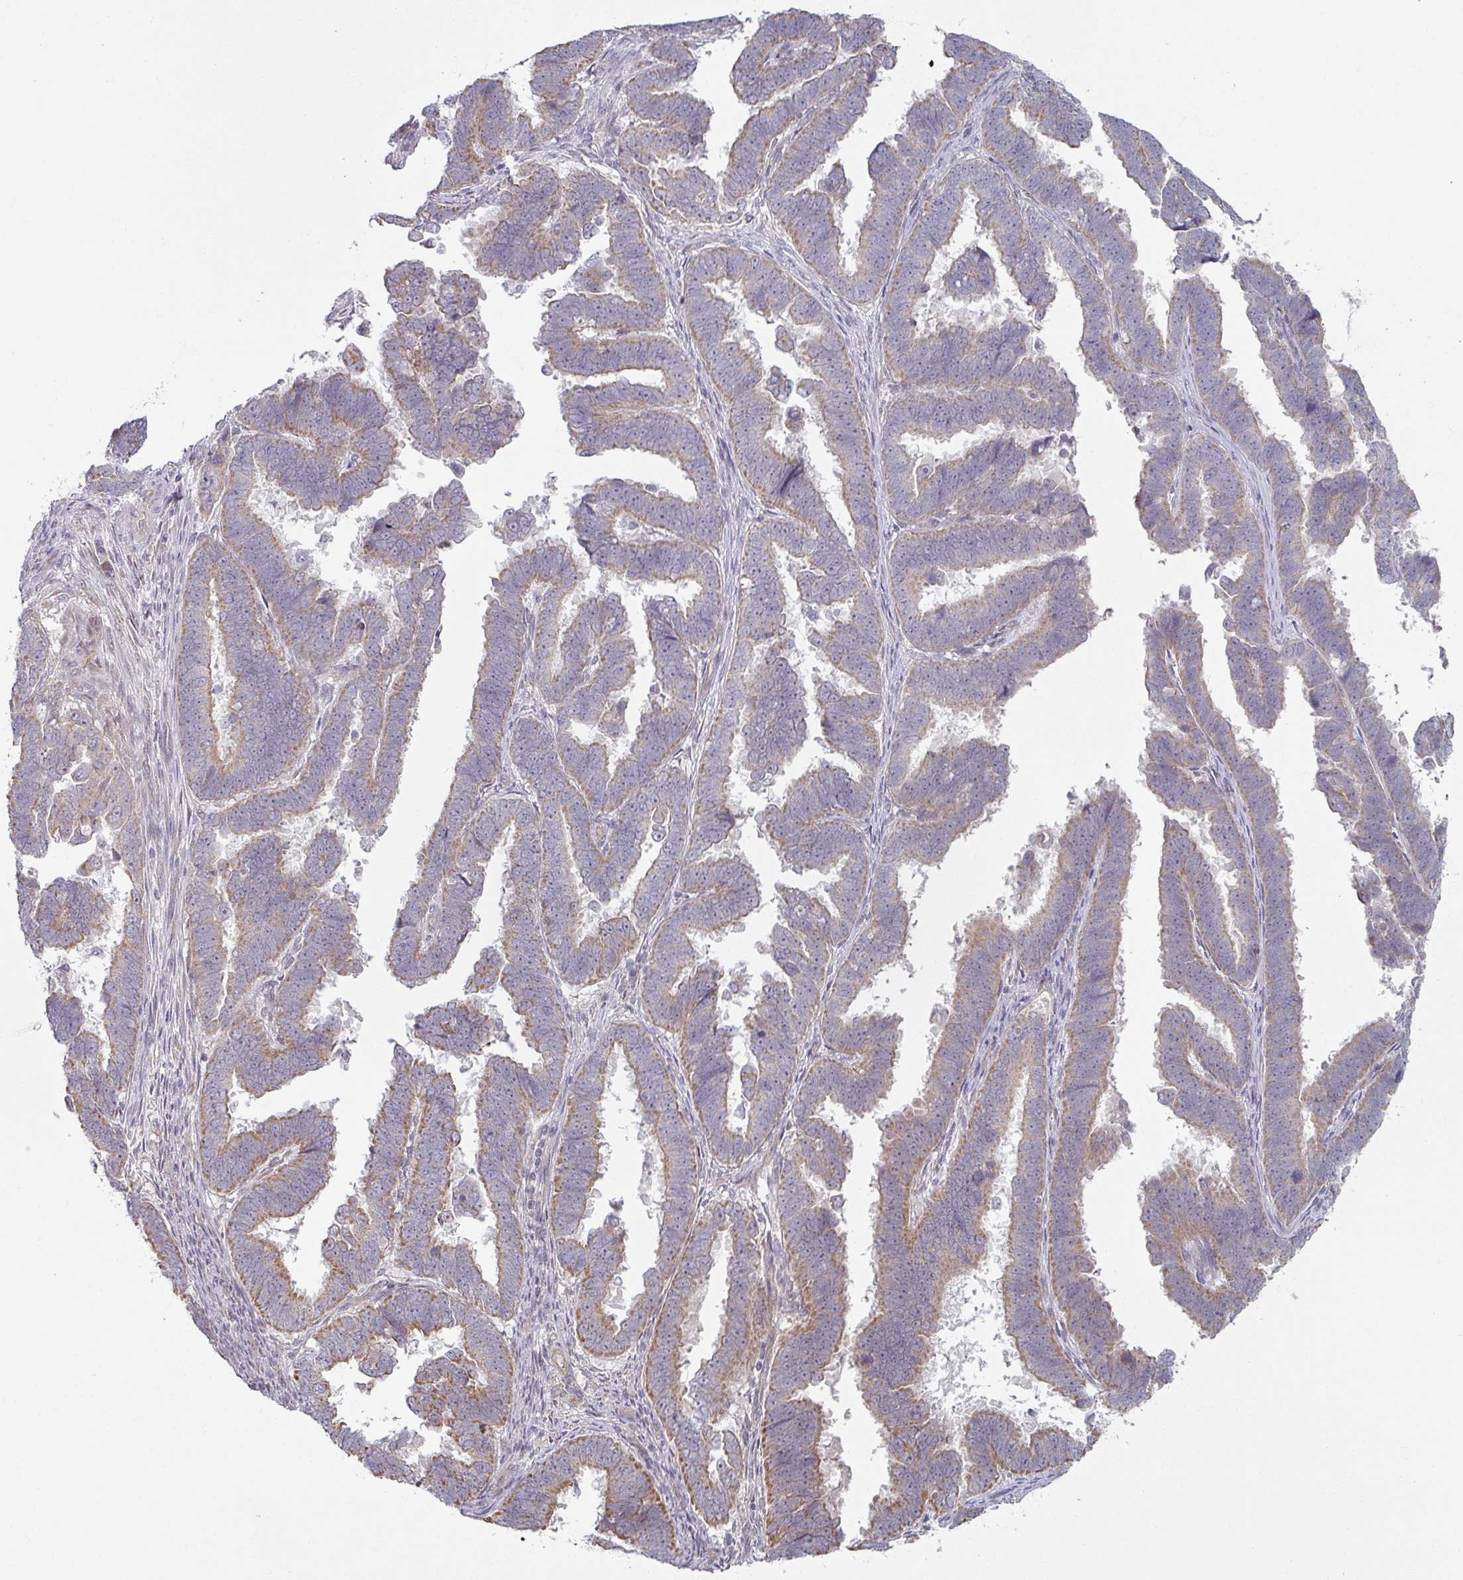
{"staining": {"intensity": "weak", "quantity": ">75%", "location": "cytoplasmic/membranous"}, "tissue": "endometrial cancer", "cell_type": "Tumor cells", "image_type": "cancer", "snomed": [{"axis": "morphology", "description": "Adenocarcinoma, NOS"}, {"axis": "topography", "description": "Endometrium"}], "caption": "About >75% of tumor cells in human endometrial cancer exhibit weak cytoplasmic/membranous protein expression as visualized by brown immunohistochemical staining.", "gene": "PLEKHJ1", "patient": {"sex": "female", "age": 75}}